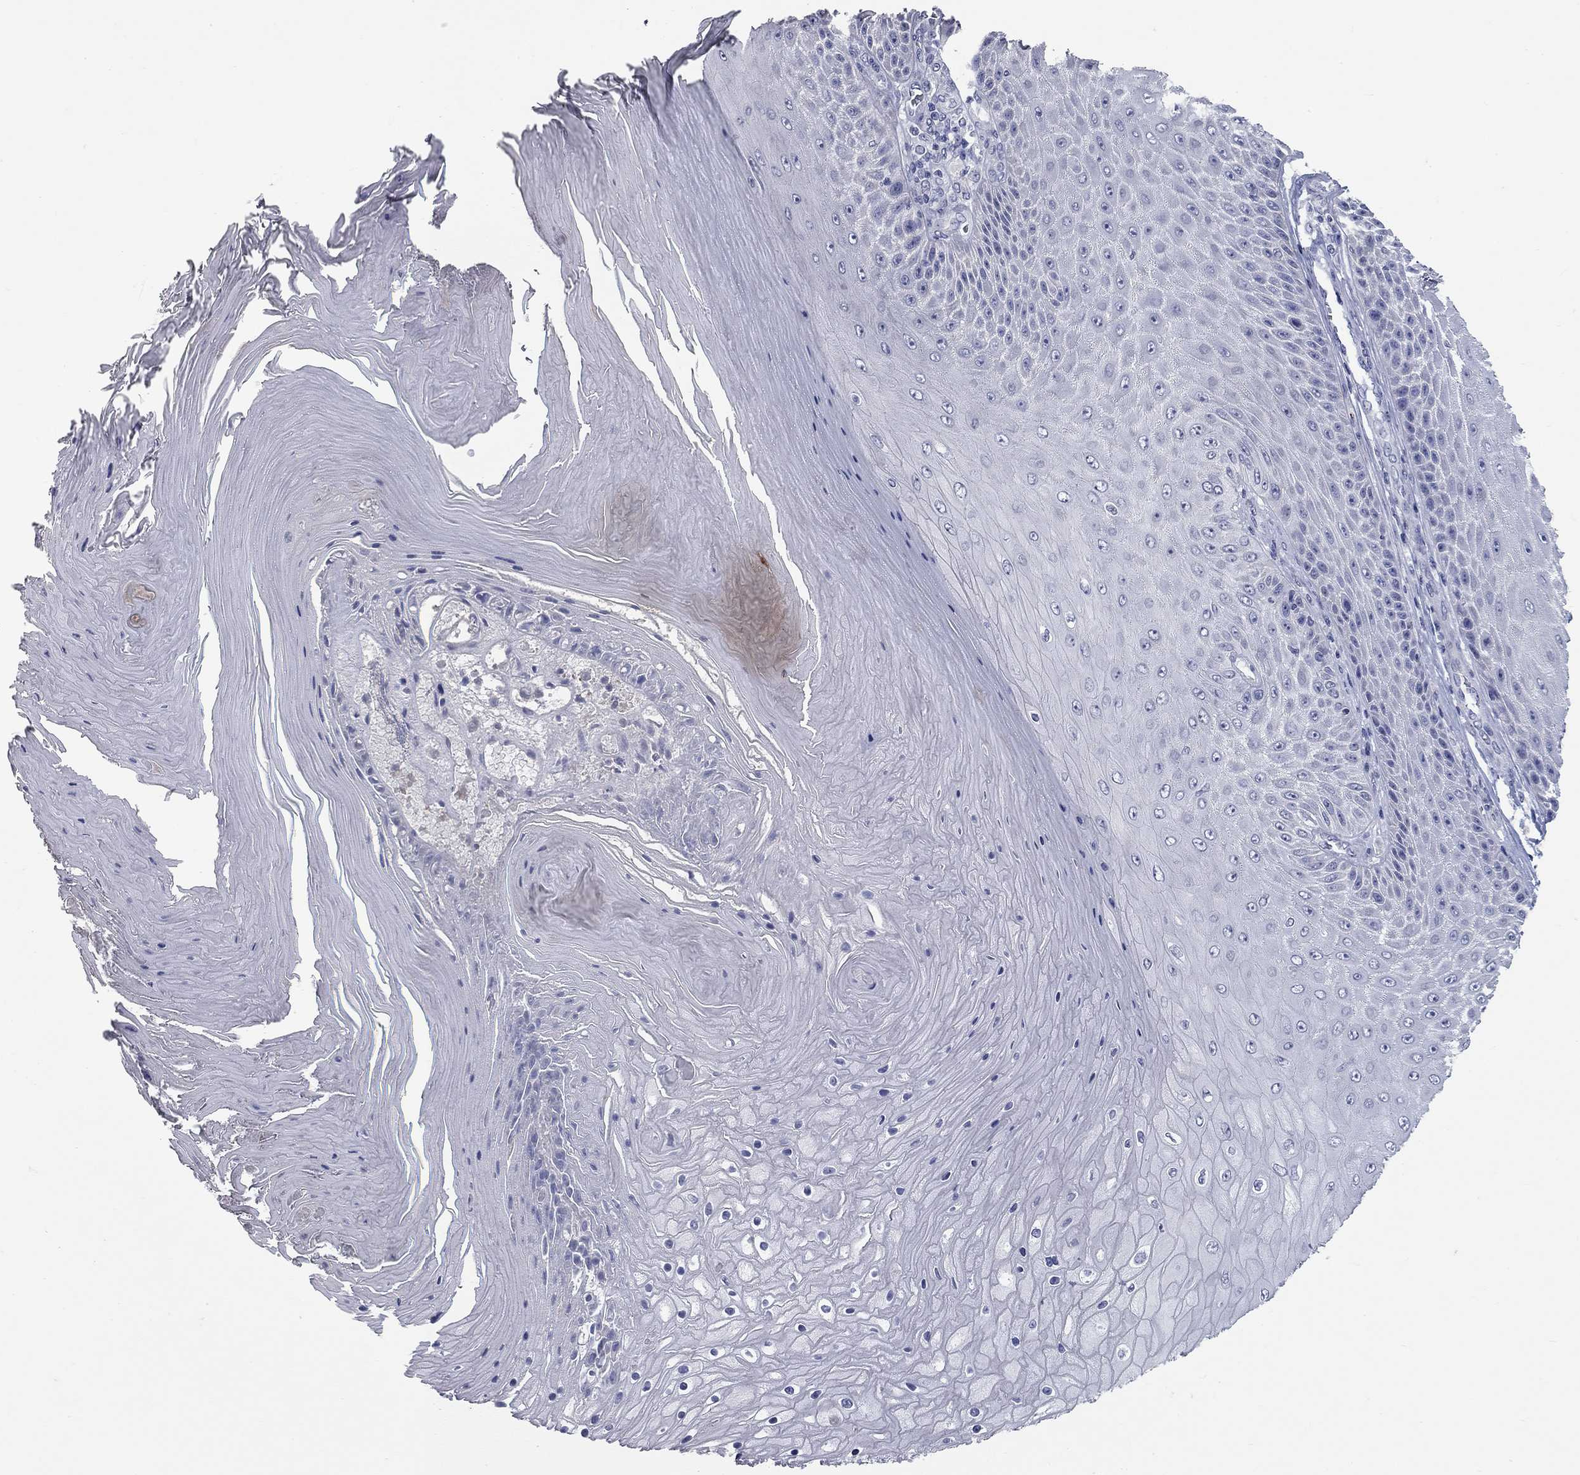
{"staining": {"intensity": "negative", "quantity": "none", "location": "none"}, "tissue": "skin cancer", "cell_type": "Tumor cells", "image_type": "cancer", "snomed": [{"axis": "morphology", "description": "Squamous cell carcinoma, NOS"}, {"axis": "topography", "description": "Skin"}], "caption": "Immunohistochemistry histopathology image of neoplastic tissue: skin squamous cell carcinoma stained with DAB demonstrates no significant protein positivity in tumor cells. Nuclei are stained in blue.", "gene": "SYT12", "patient": {"sex": "male", "age": 62}}